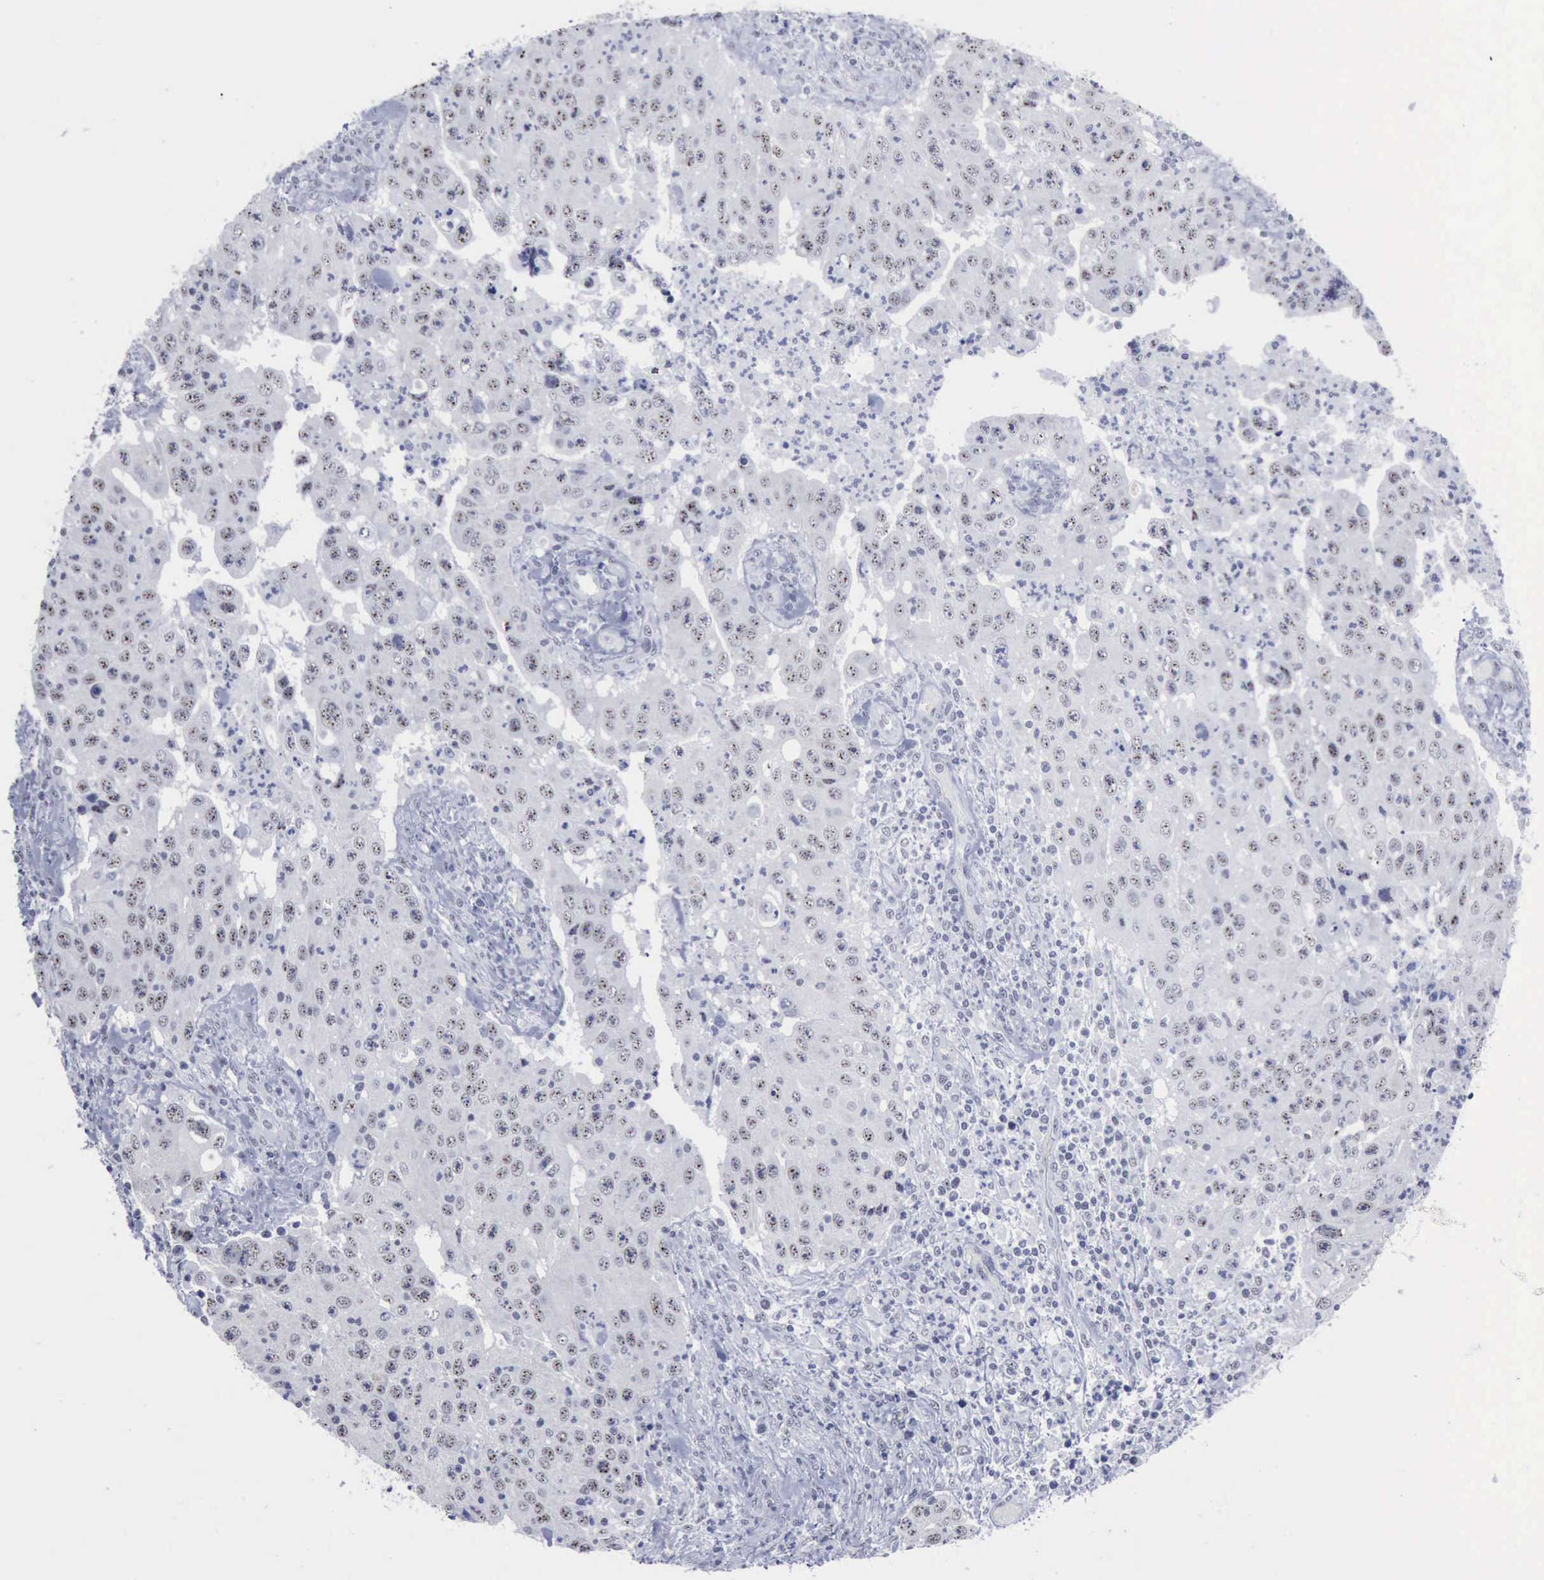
{"staining": {"intensity": "negative", "quantity": "none", "location": "none"}, "tissue": "lung cancer", "cell_type": "Tumor cells", "image_type": "cancer", "snomed": [{"axis": "morphology", "description": "Squamous cell carcinoma, NOS"}, {"axis": "topography", "description": "Lung"}], "caption": "The IHC histopathology image has no significant expression in tumor cells of lung cancer (squamous cell carcinoma) tissue.", "gene": "BRD1", "patient": {"sex": "male", "age": 64}}